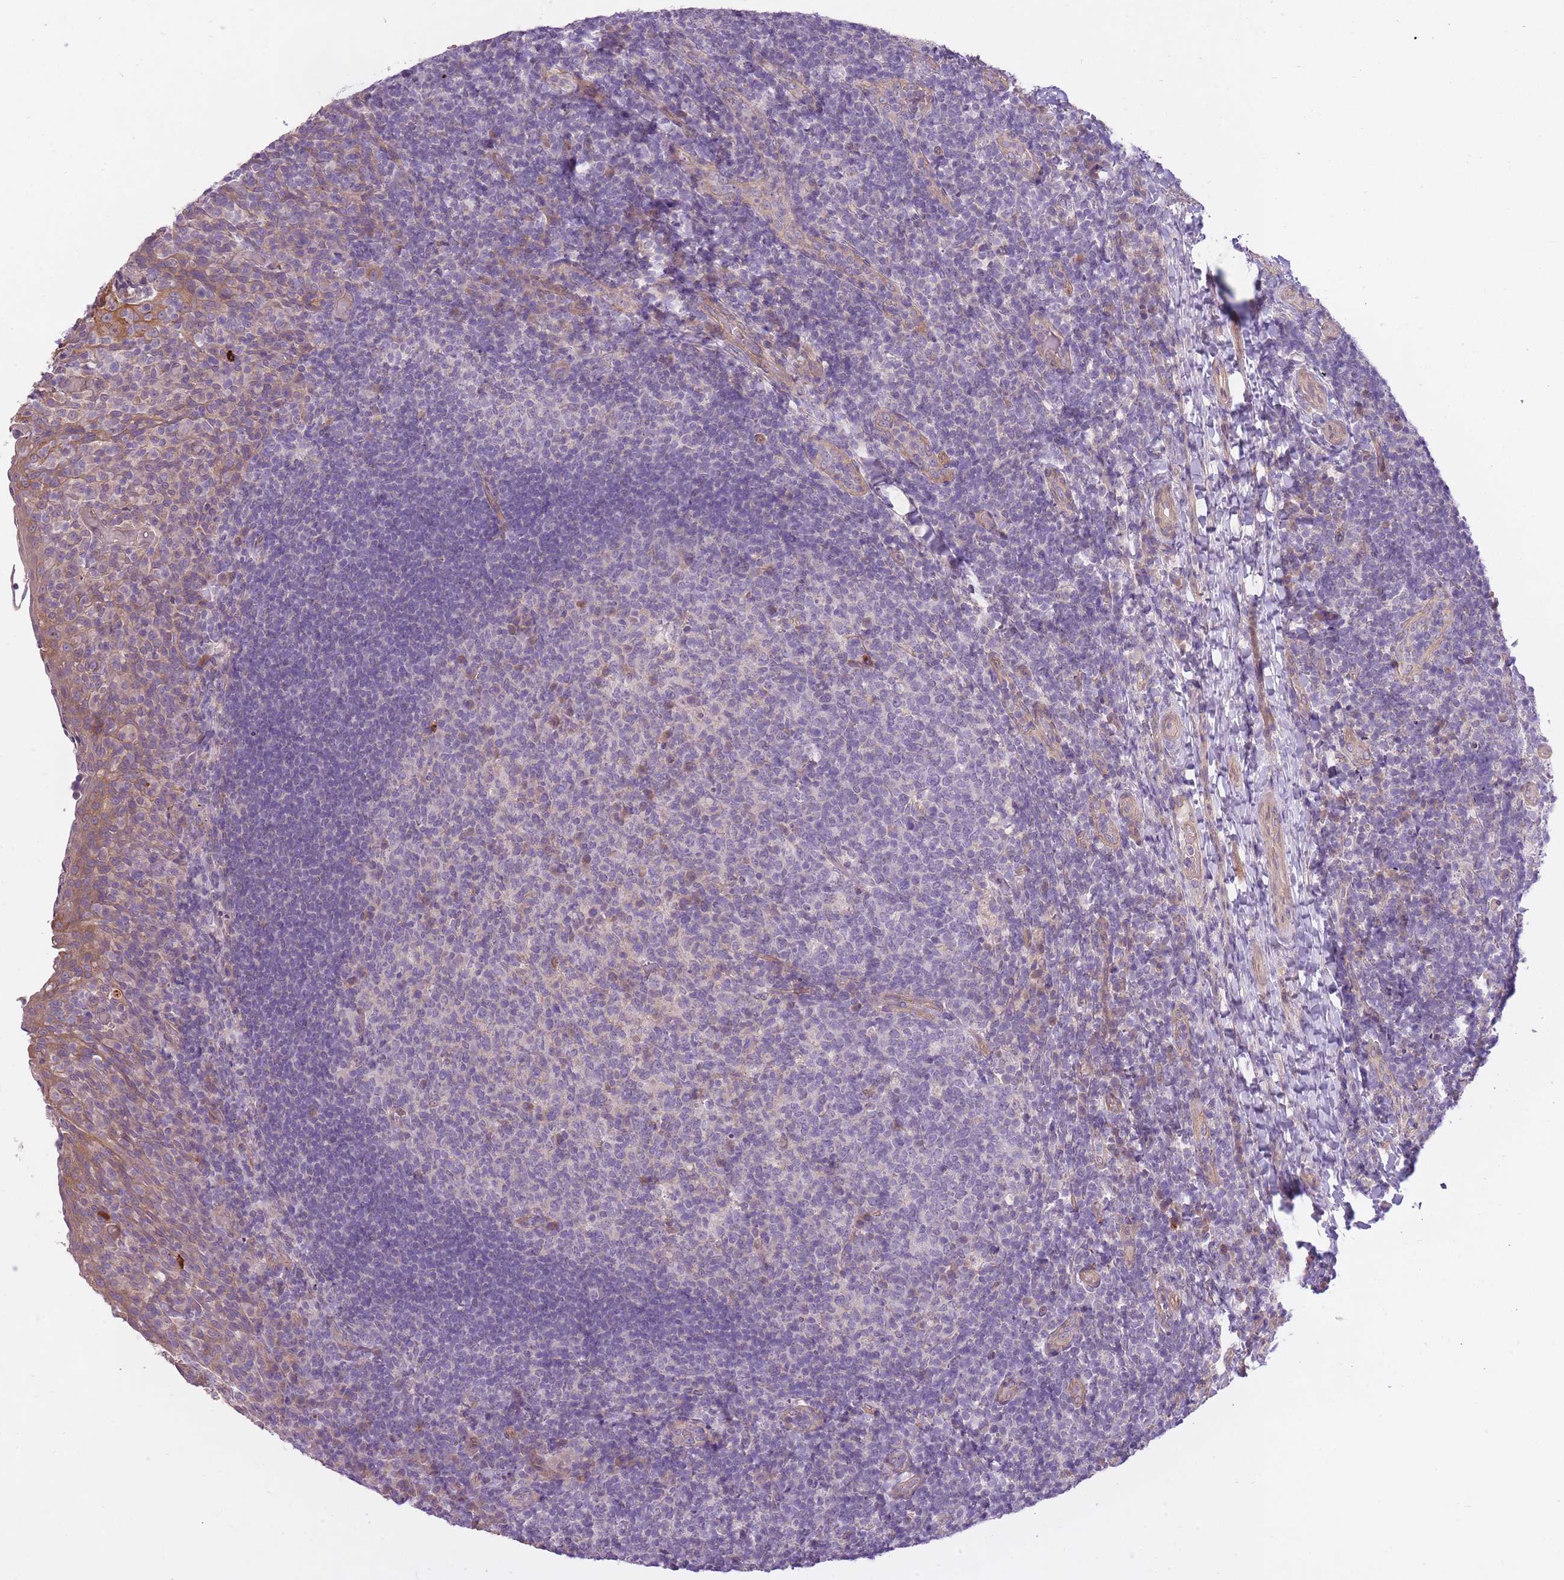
{"staining": {"intensity": "weak", "quantity": "<25%", "location": "cytoplasmic/membranous"}, "tissue": "tonsil", "cell_type": "Germinal center cells", "image_type": "normal", "snomed": [{"axis": "morphology", "description": "Normal tissue, NOS"}, {"axis": "topography", "description": "Tonsil"}], "caption": "This is an immunohistochemistry (IHC) micrograph of benign human tonsil. There is no staining in germinal center cells.", "gene": "REV1", "patient": {"sex": "female", "age": 10}}